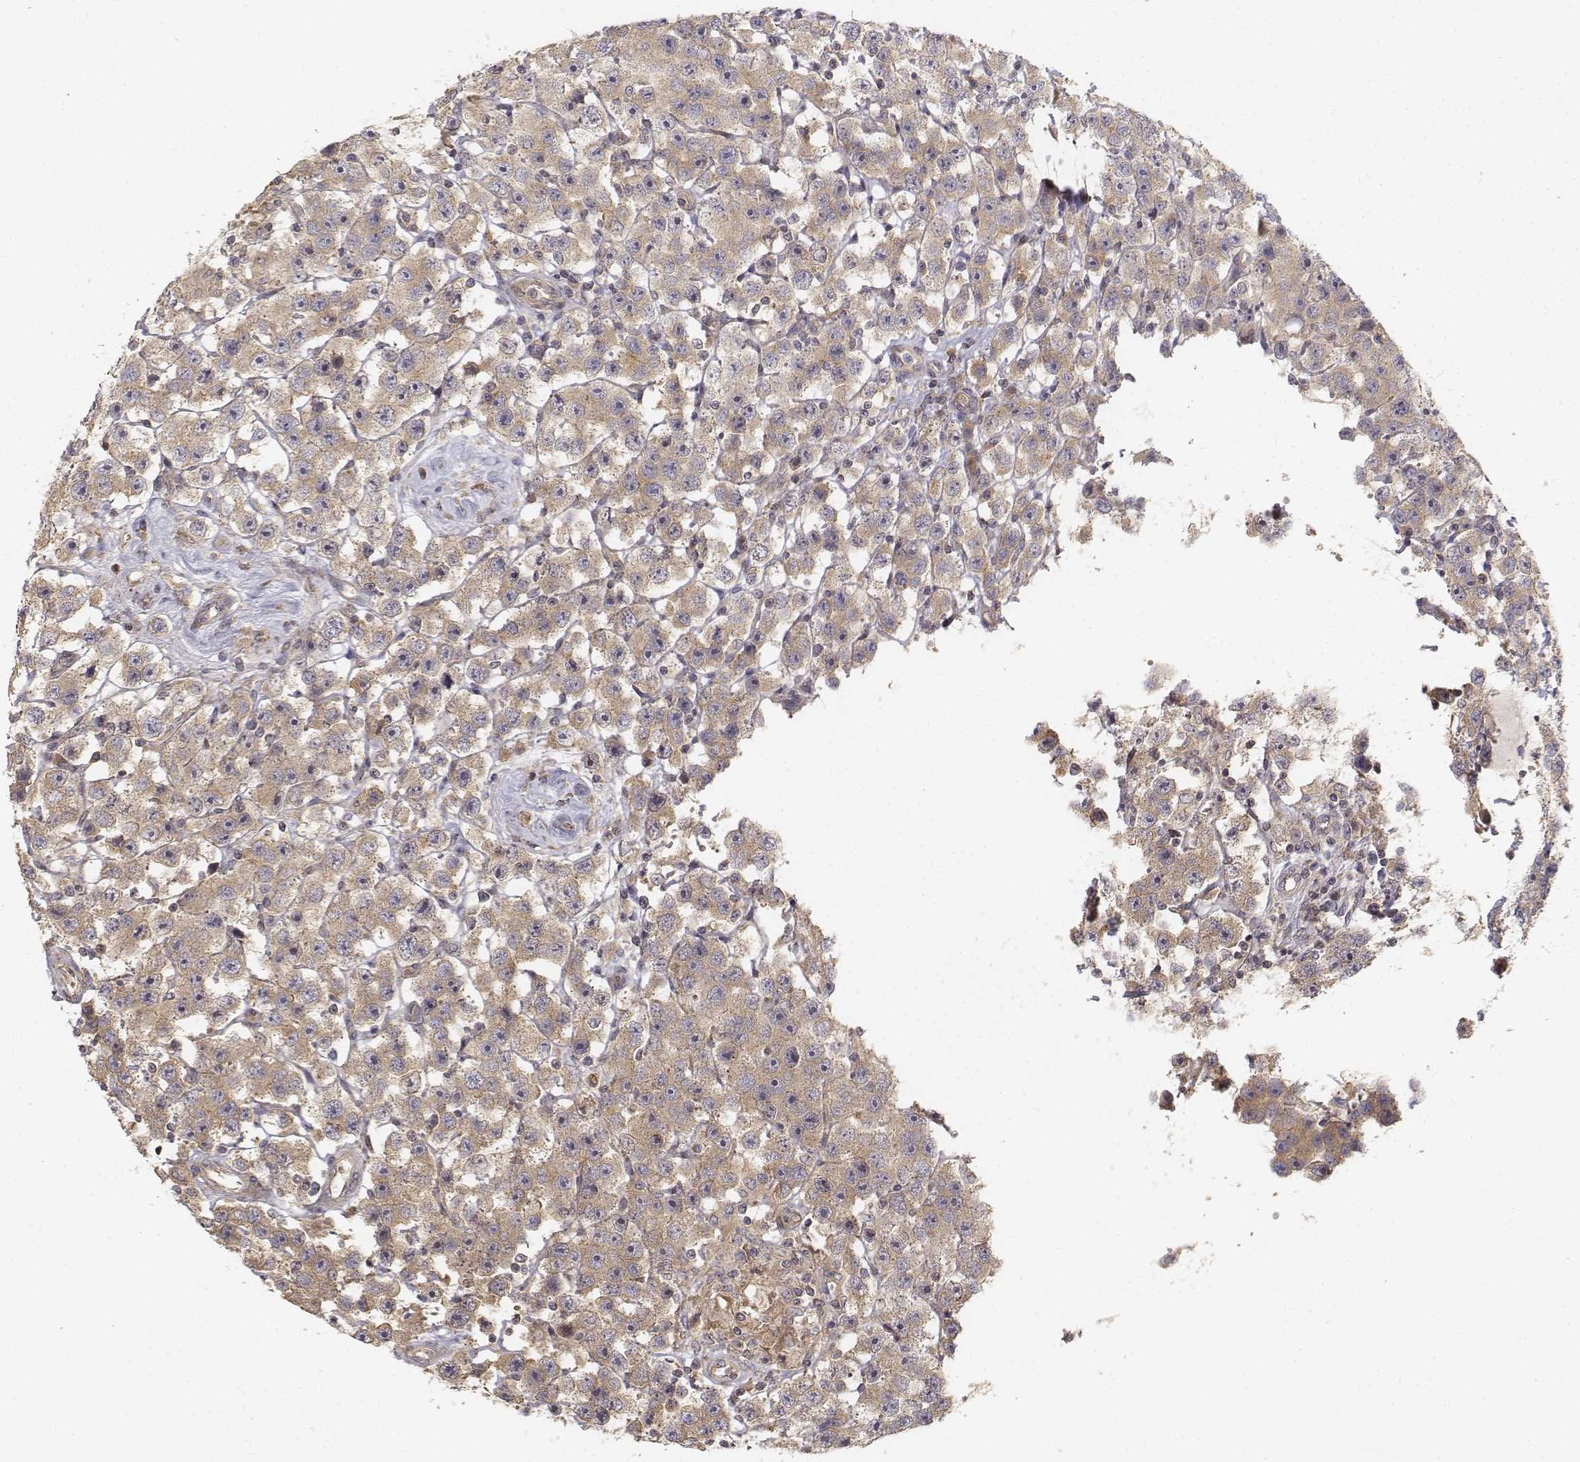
{"staining": {"intensity": "weak", "quantity": ">75%", "location": "cytoplasmic/membranous"}, "tissue": "testis cancer", "cell_type": "Tumor cells", "image_type": "cancer", "snomed": [{"axis": "morphology", "description": "Seminoma, NOS"}, {"axis": "topography", "description": "Testis"}], "caption": "This is a photomicrograph of immunohistochemistry (IHC) staining of testis seminoma, which shows weak expression in the cytoplasmic/membranous of tumor cells.", "gene": "FBXO21", "patient": {"sex": "male", "age": 45}}